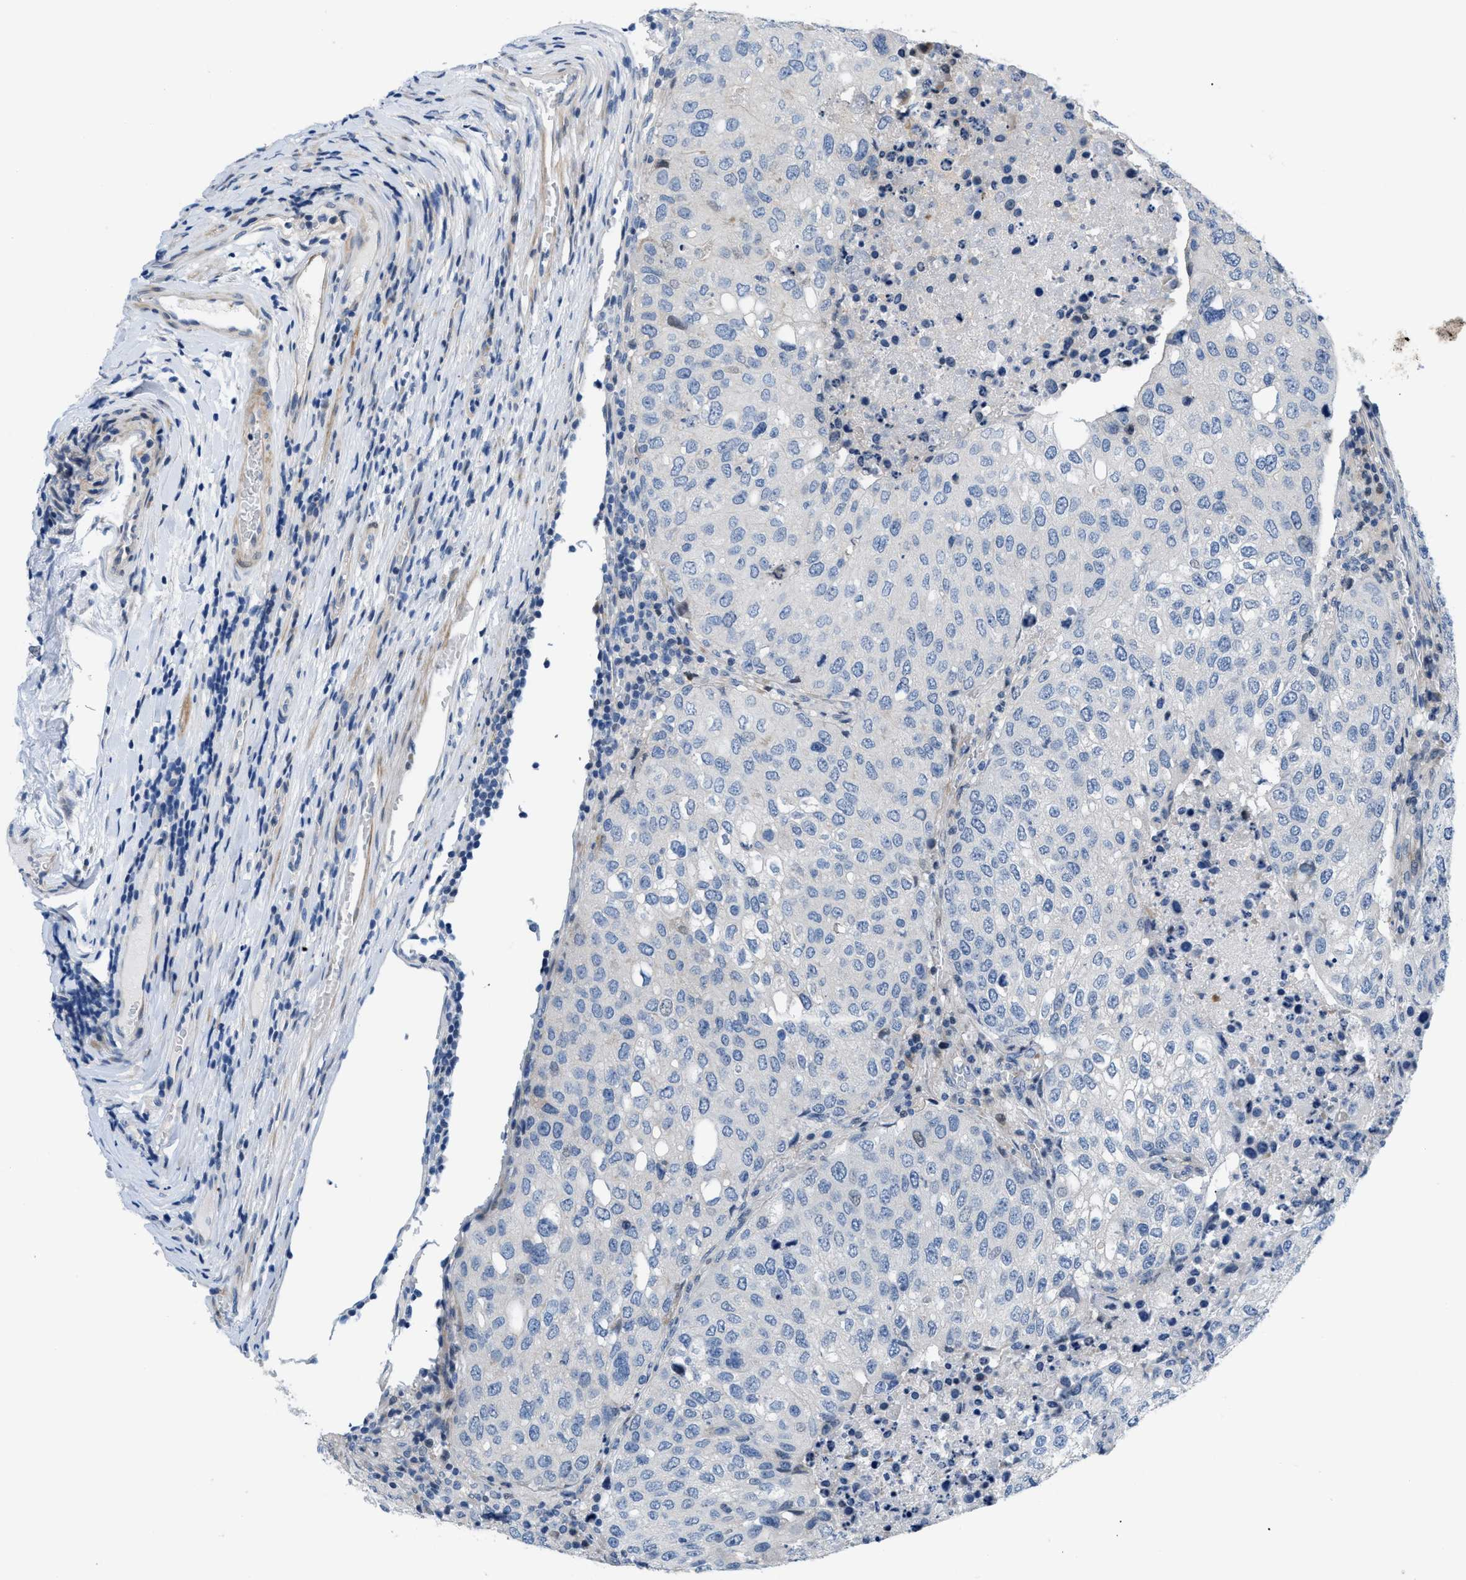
{"staining": {"intensity": "negative", "quantity": "none", "location": "none"}, "tissue": "urothelial cancer", "cell_type": "Tumor cells", "image_type": "cancer", "snomed": [{"axis": "morphology", "description": "Urothelial carcinoma, High grade"}, {"axis": "topography", "description": "Lymph node"}, {"axis": "topography", "description": "Urinary bladder"}], "caption": "Immunohistochemistry histopathology image of urothelial cancer stained for a protein (brown), which demonstrates no positivity in tumor cells.", "gene": "FDCSP", "patient": {"sex": "male", "age": 51}}